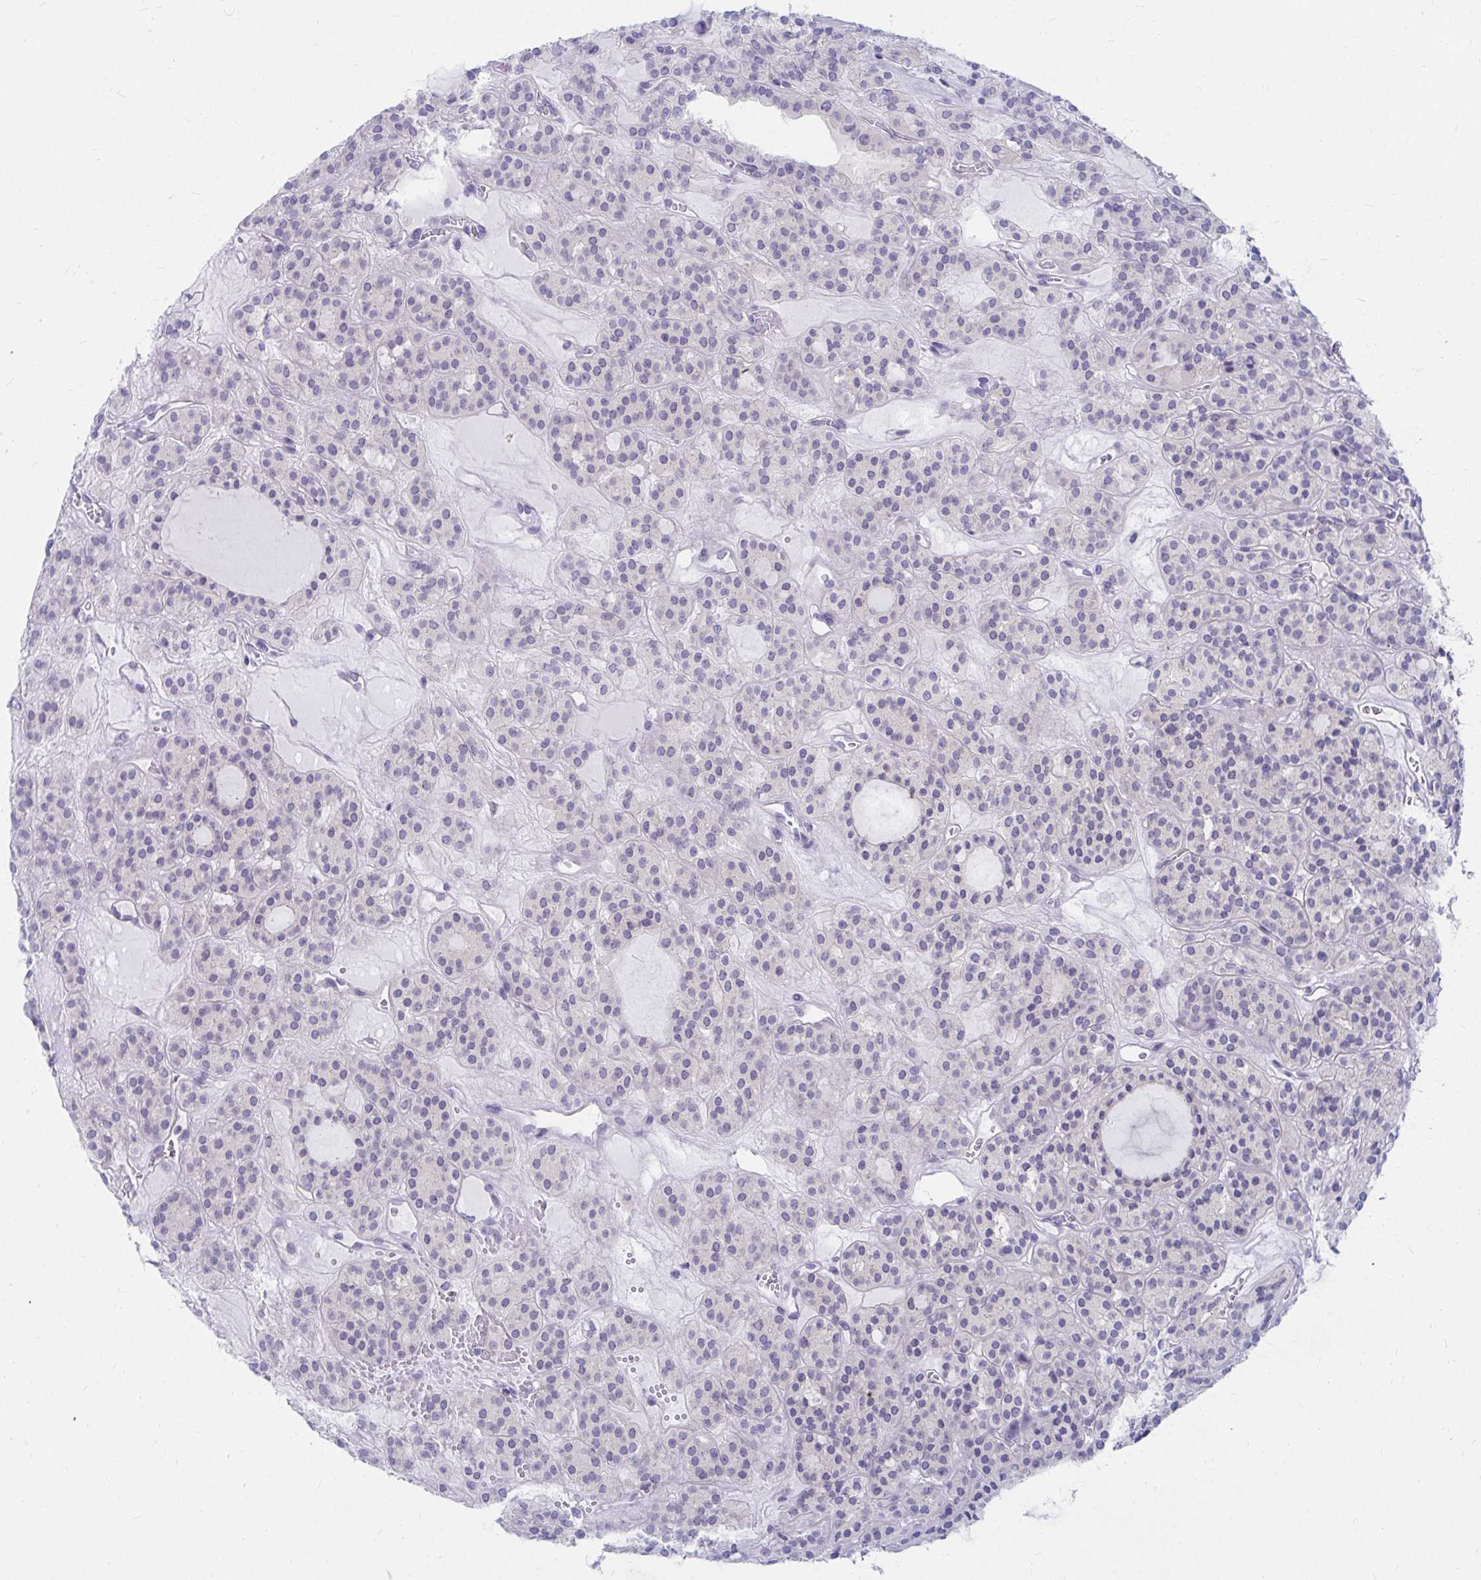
{"staining": {"intensity": "negative", "quantity": "none", "location": "none"}, "tissue": "thyroid cancer", "cell_type": "Tumor cells", "image_type": "cancer", "snomed": [{"axis": "morphology", "description": "Follicular adenoma carcinoma, NOS"}, {"axis": "topography", "description": "Thyroid gland"}], "caption": "Immunohistochemistry of human follicular adenoma carcinoma (thyroid) shows no positivity in tumor cells. (DAB (3,3'-diaminobenzidine) IHC visualized using brightfield microscopy, high magnification).", "gene": "C19orf81", "patient": {"sex": "female", "age": 63}}